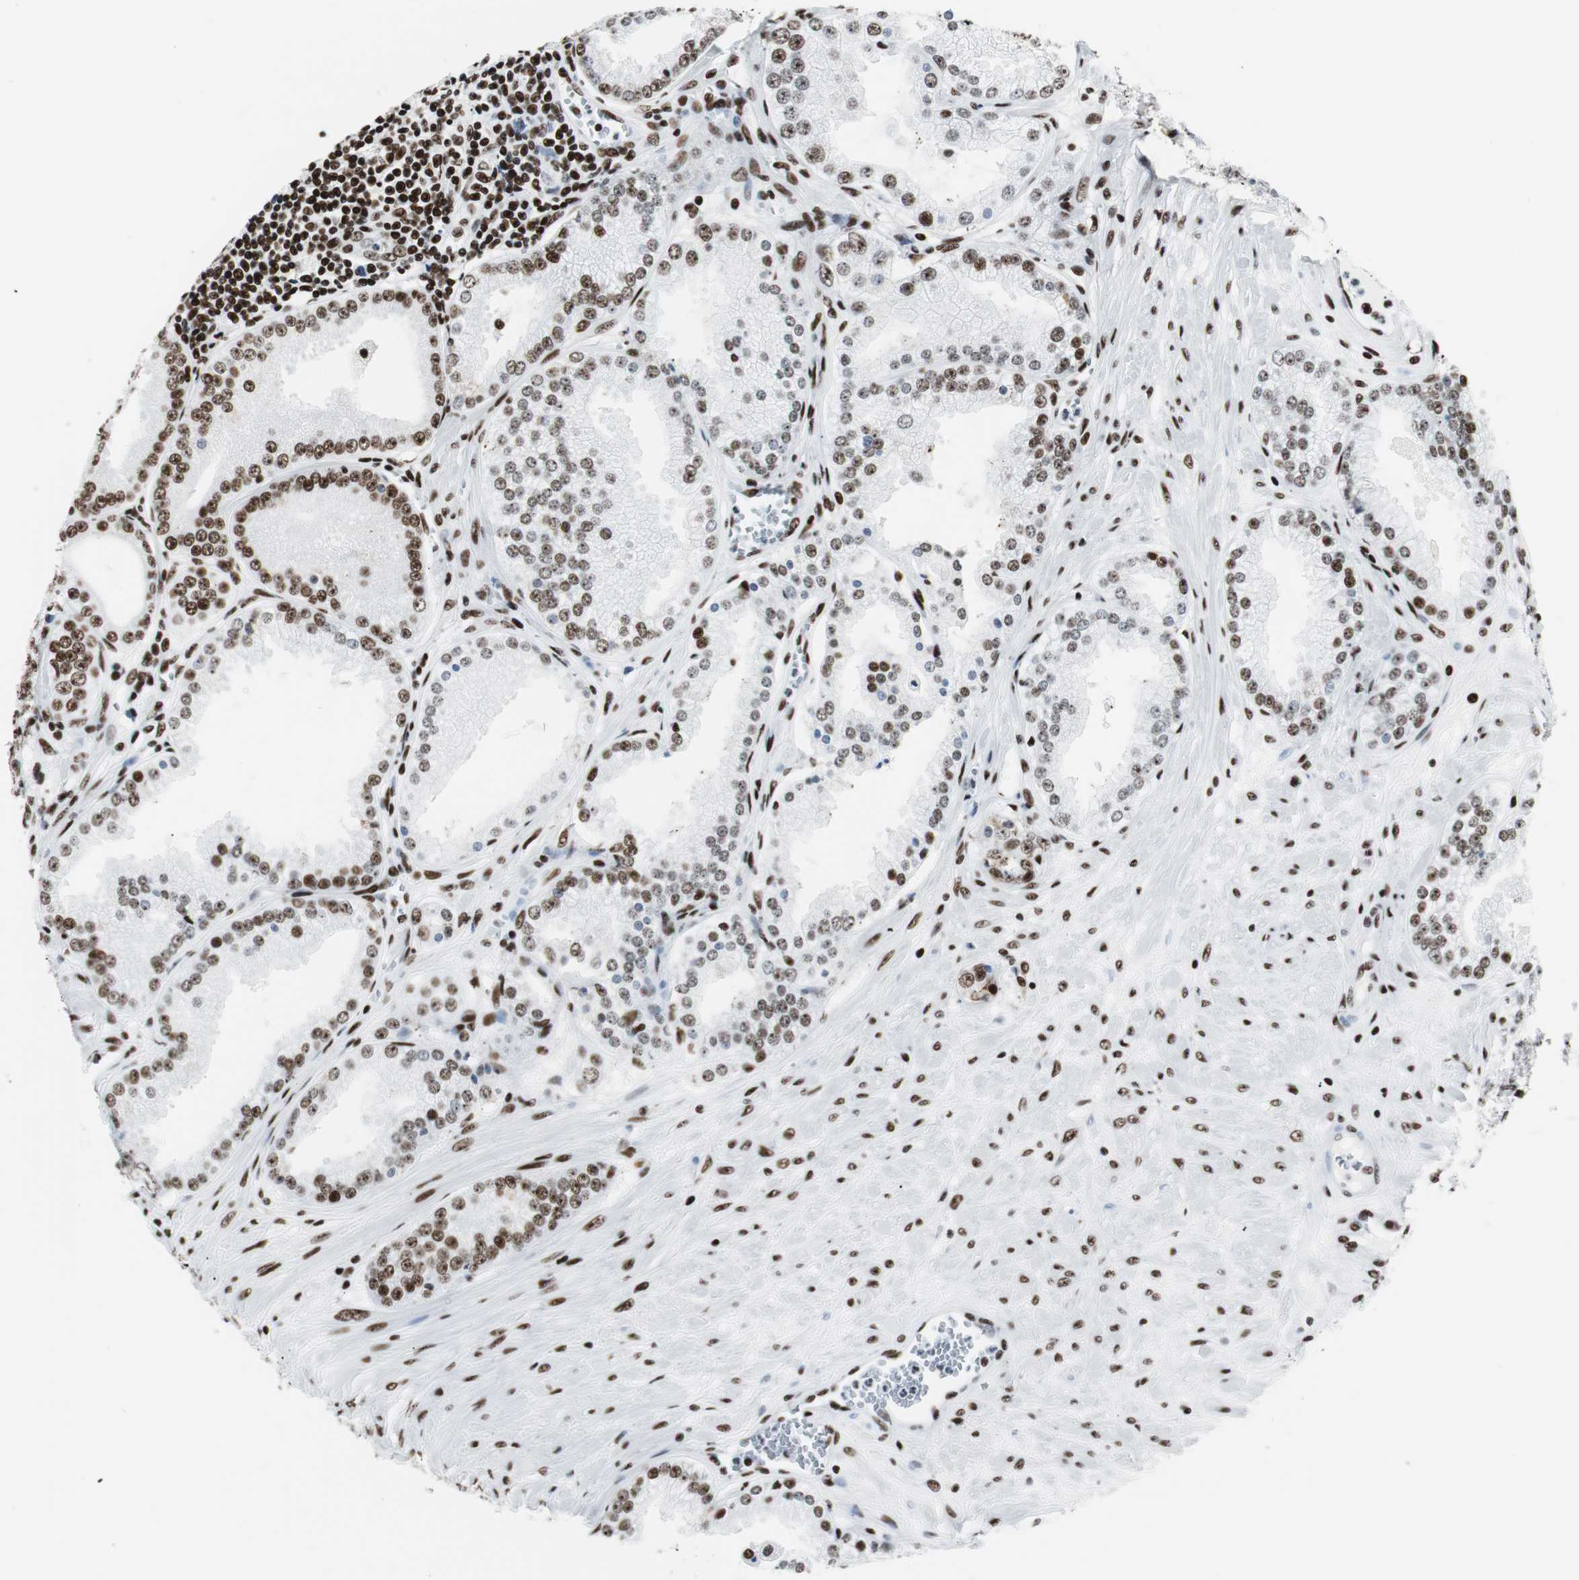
{"staining": {"intensity": "moderate", "quantity": "25%-75%", "location": "nuclear"}, "tissue": "prostate cancer", "cell_type": "Tumor cells", "image_type": "cancer", "snomed": [{"axis": "morphology", "description": "Adenocarcinoma, High grade"}, {"axis": "topography", "description": "Prostate"}], "caption": "Immunohistochemistry staining of prostate high-grade adenocarcinoma, which demonstrates medium levels of moderate nuclear positivity in about 25%-75% of tumor cells indicating moderate nuclear protein staining. The staining was performed using DAB (3,3'-diaminobenzidine) (brown) for protein detection and nuclei were counterstained in hematoxylin (blue).", "gene": "NCL", "patient": {"sex": "male", "age": 61}}